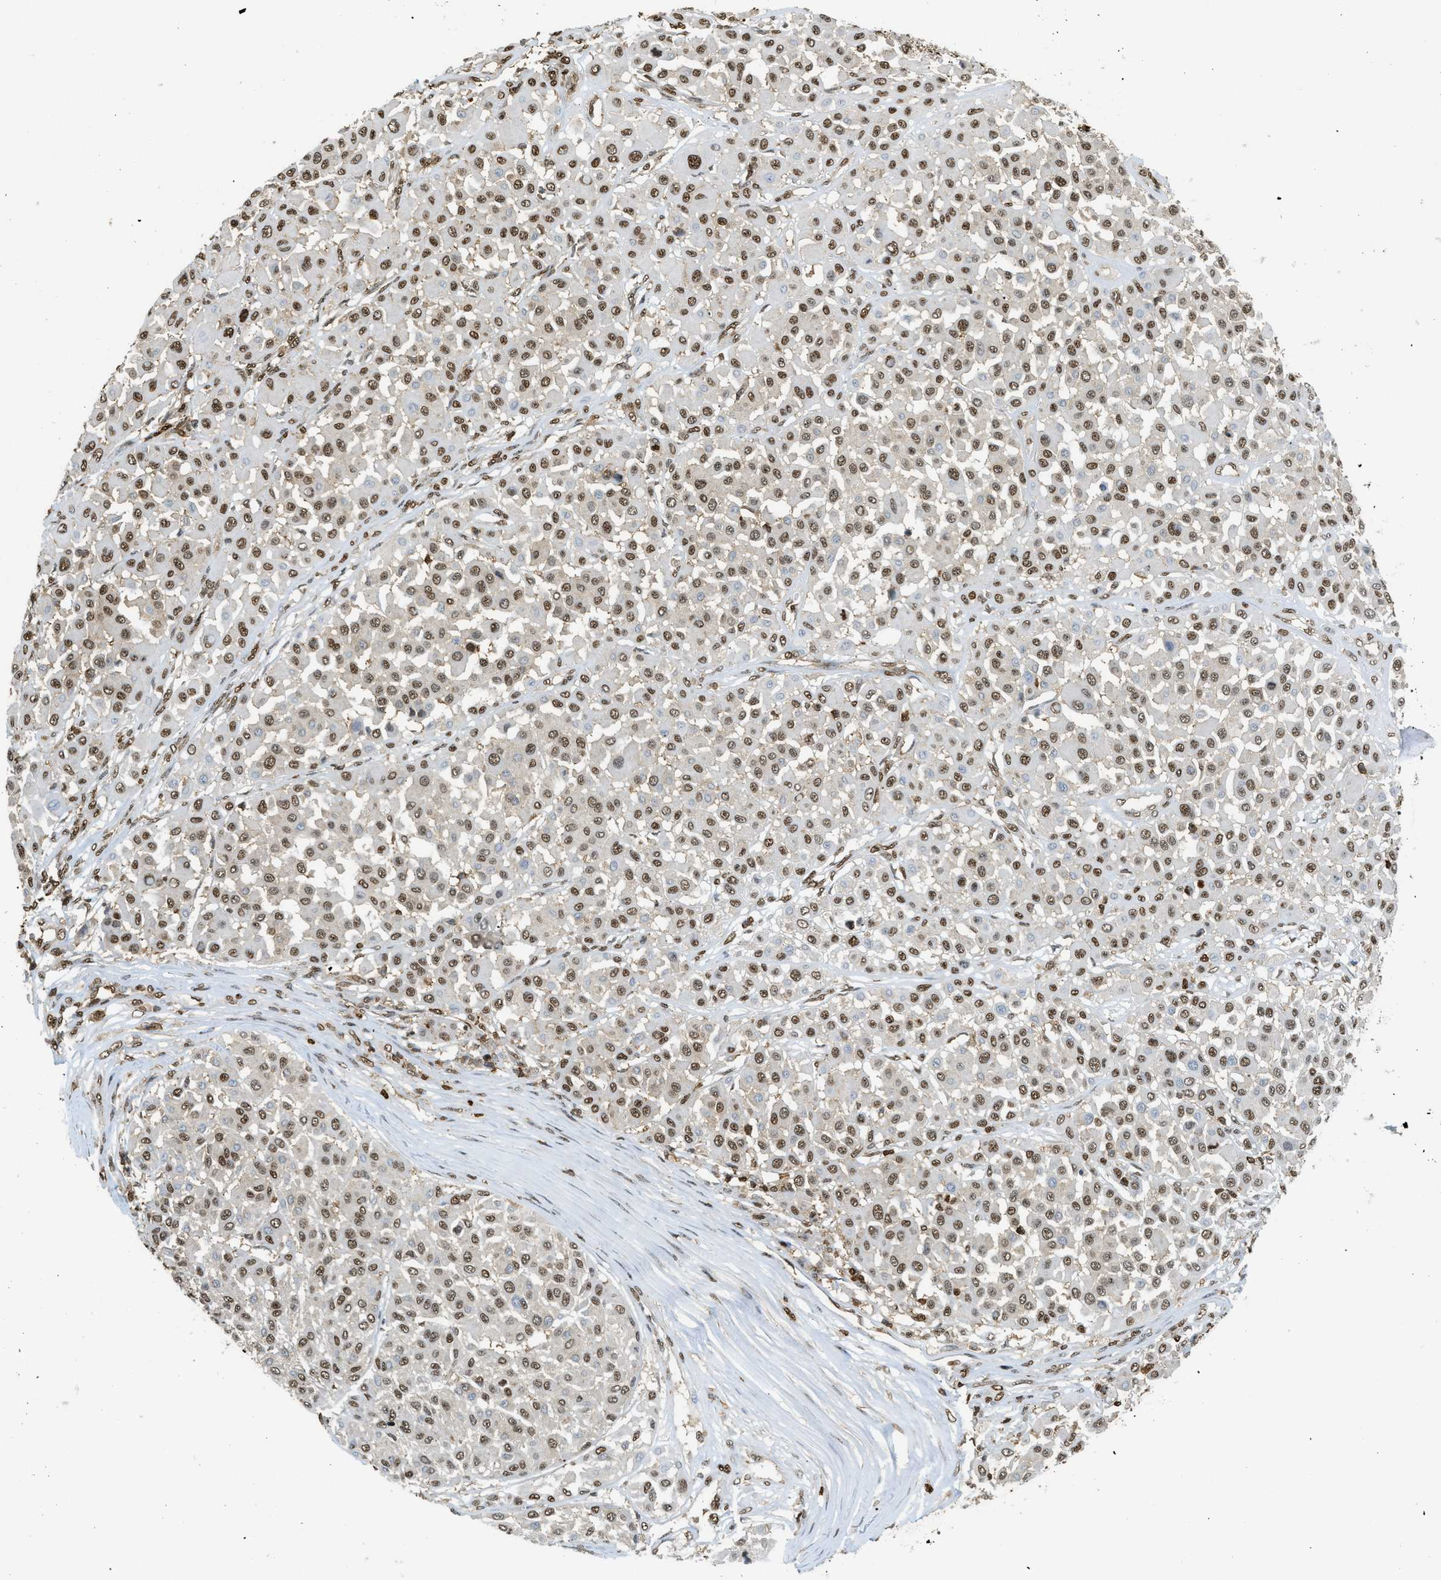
{"staining": {"intensity": "moderate", "quantity": ">75%", "location": "nuclear"}, "tissue": "melanoma", "cell_type": "Tumor cells", "image_type": "cancer", "snomed": [{"axis": "morphology", "description": "Malignant melanoma, Metastatic site"}, {"axis": "topography", "description": "Soft tissue"}], "caption": "Immunohistochemistry of melanoma exhibits medium levels of moderate nuclear positivity in approximately >75% of tumor cells.", "gene": "NR5A2", "patient": {"sex": "male", "age": 41}}